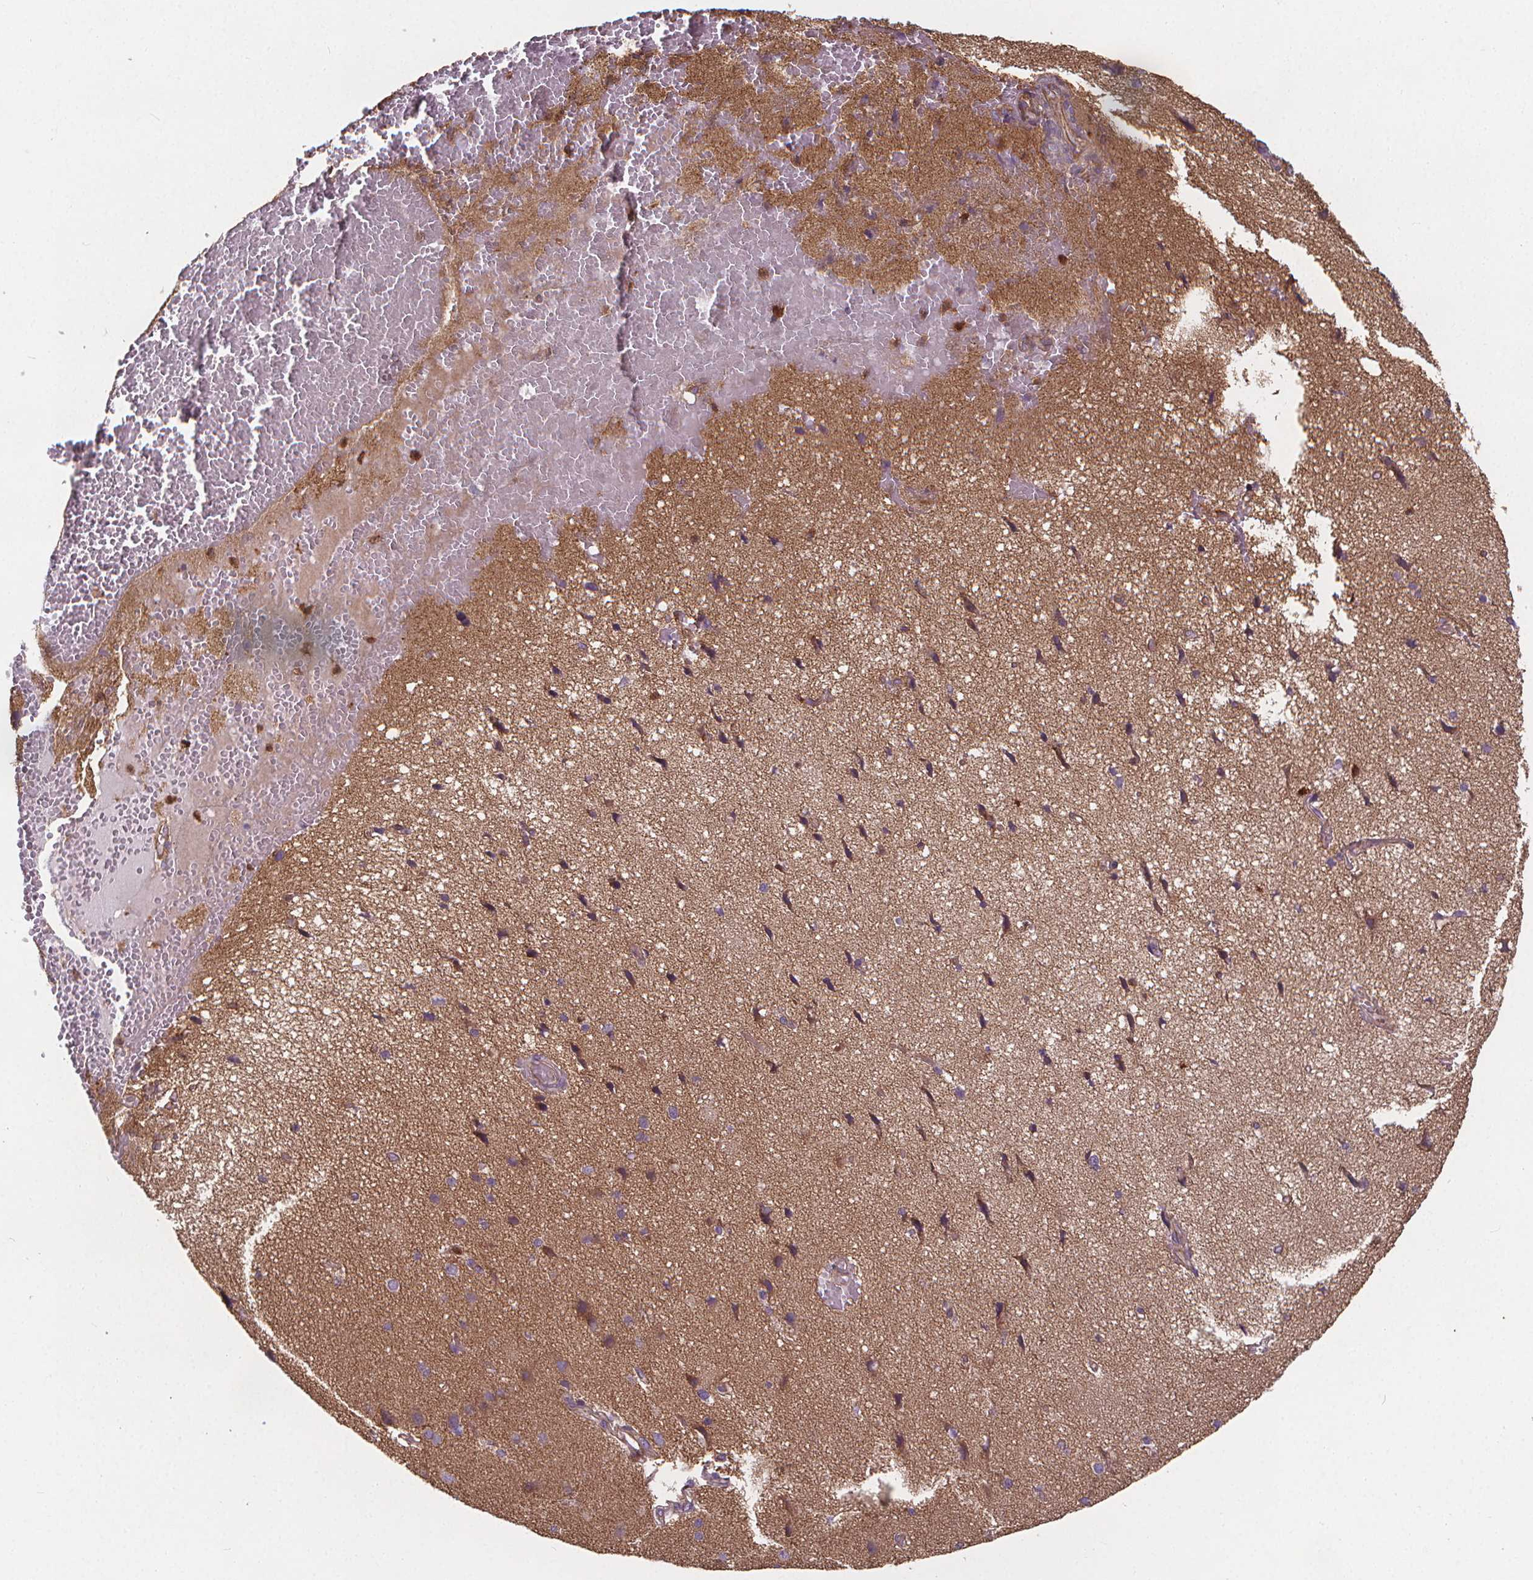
{"staining": {"intensity": "moderate", "quantity": ">75%", "location": "cytoplasmic/membranous"}, "tissue": "cerebral cortex", "cell_type": "Endothelial cells", "image_type": "normal", "snomed": [{"axis": "morphology", "description": "Normal tissue, NOS"}, {"axis": "morphology", "description": "Glioma, malignant, High grade"}, {"axis": "topography", "description": "Cerebral cortex"}], "caption": "Brown immunohistochemical staining in benign human cerebral cortex shows moderate cytoplasmic/membranous staining in approximately >75% of endothelial cells. The staining is performed using DAB (3,3'-diaminobenzidine) brown chromogen to label protein expression. The nuclei are counter-stained blue using hematoxylin.", "gene": "CLINT1", "patient": {"sex": "male", "age": 71}}